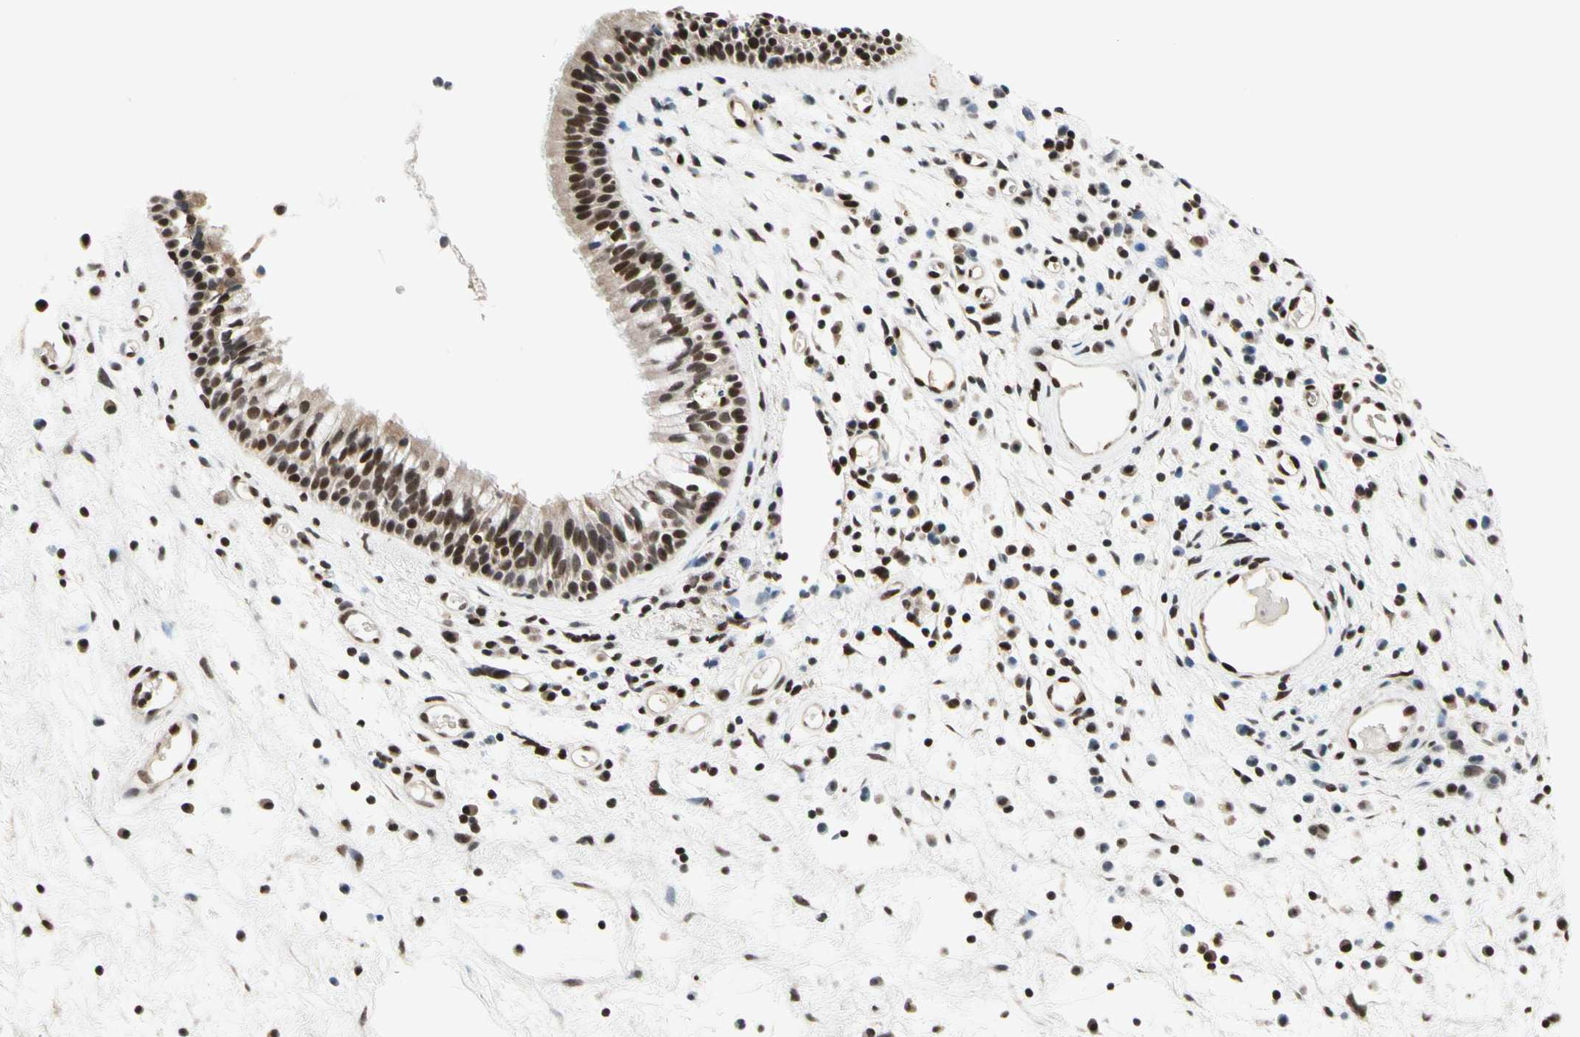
{"staining": {"intensity": "moderate", "quantity": ">75%", "location": "cytoplasmic/membranous,nuclear"}, "tissue": "nasopharynx", "cell_type": "Respiratory epithelial cells", "image_type": "normal", "snomed": [{"axis": "morphology", "description": "Normal tissue, NOS"}, {"axis": "morphology", "description": "Inflammation, NOS"}, {"axis": "topography", "description": "Nasopharynx"}], "caption": "Immunohistochemistry (IHC) (DAB (3,3'-diaminobenzidine)) staining of unremarkable human nasopharynx exhibits moderate cytoplasmic/membranous,nuclear protein expression in approximately >75% of respiratory epithelial cells. (DAB IHC with brightfield microscopy, high magnification).", "gene": "RECQL", "patient": {"sex": "male", "age": 48}}